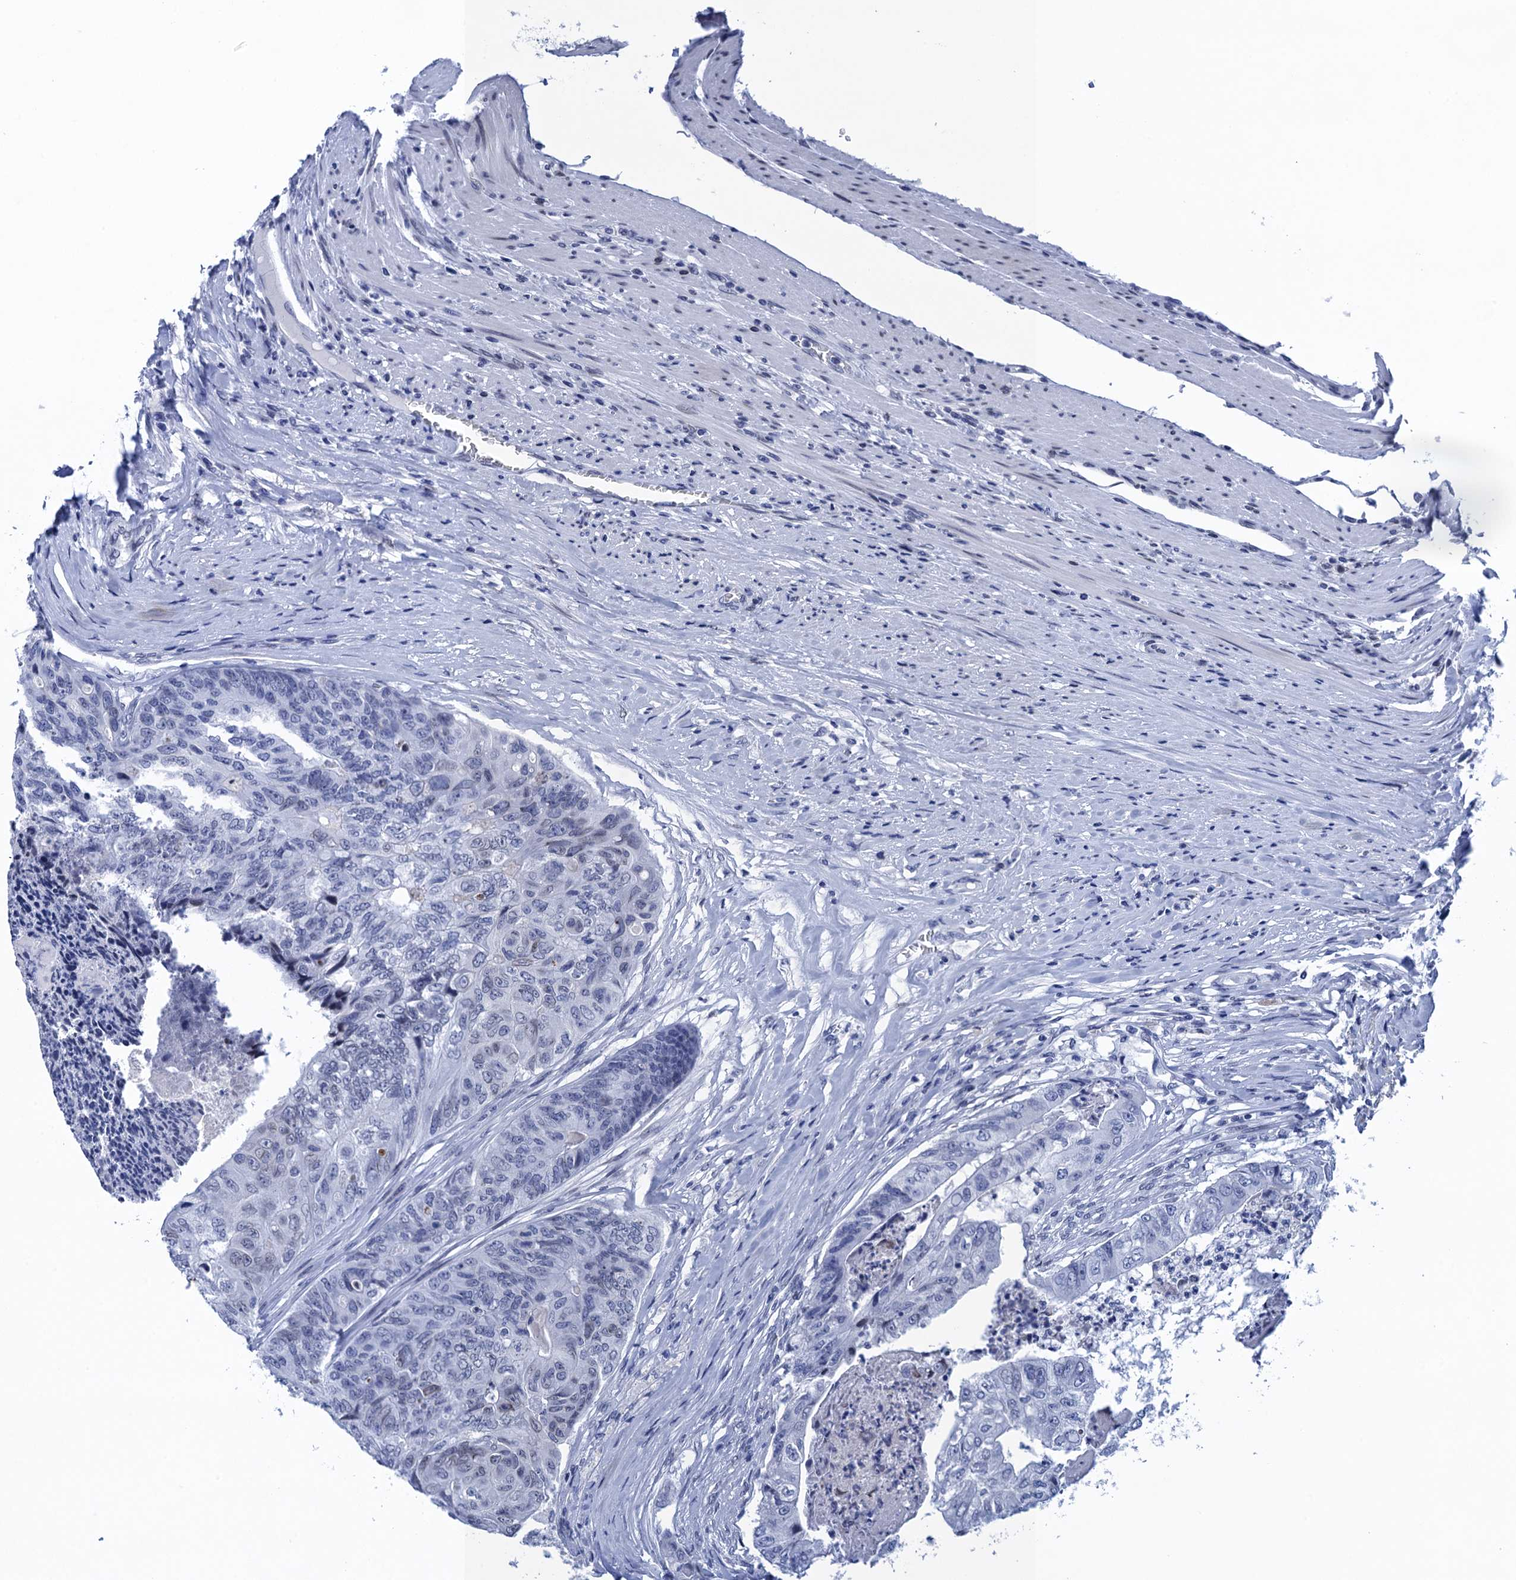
{"staining": {"intensity": "negative", "quantity": "none", "location": "none"}, "tissue": "colorectal cancer", "cell_type": "Tumor cells", "image_type": "cancer", "snomed": [{"axis": "morphology", "description": "Adenocarcinoma, NOS"}, {"axis": "topography", "description": "Colon"}], "caption": "Immunohistochemistry photomicrograph of colorectal cancer stained for a protein (brown), which reveals no expression in tumor cells.", "gene": "METTL25", "patient": {"sex": "female", "age": 67}}